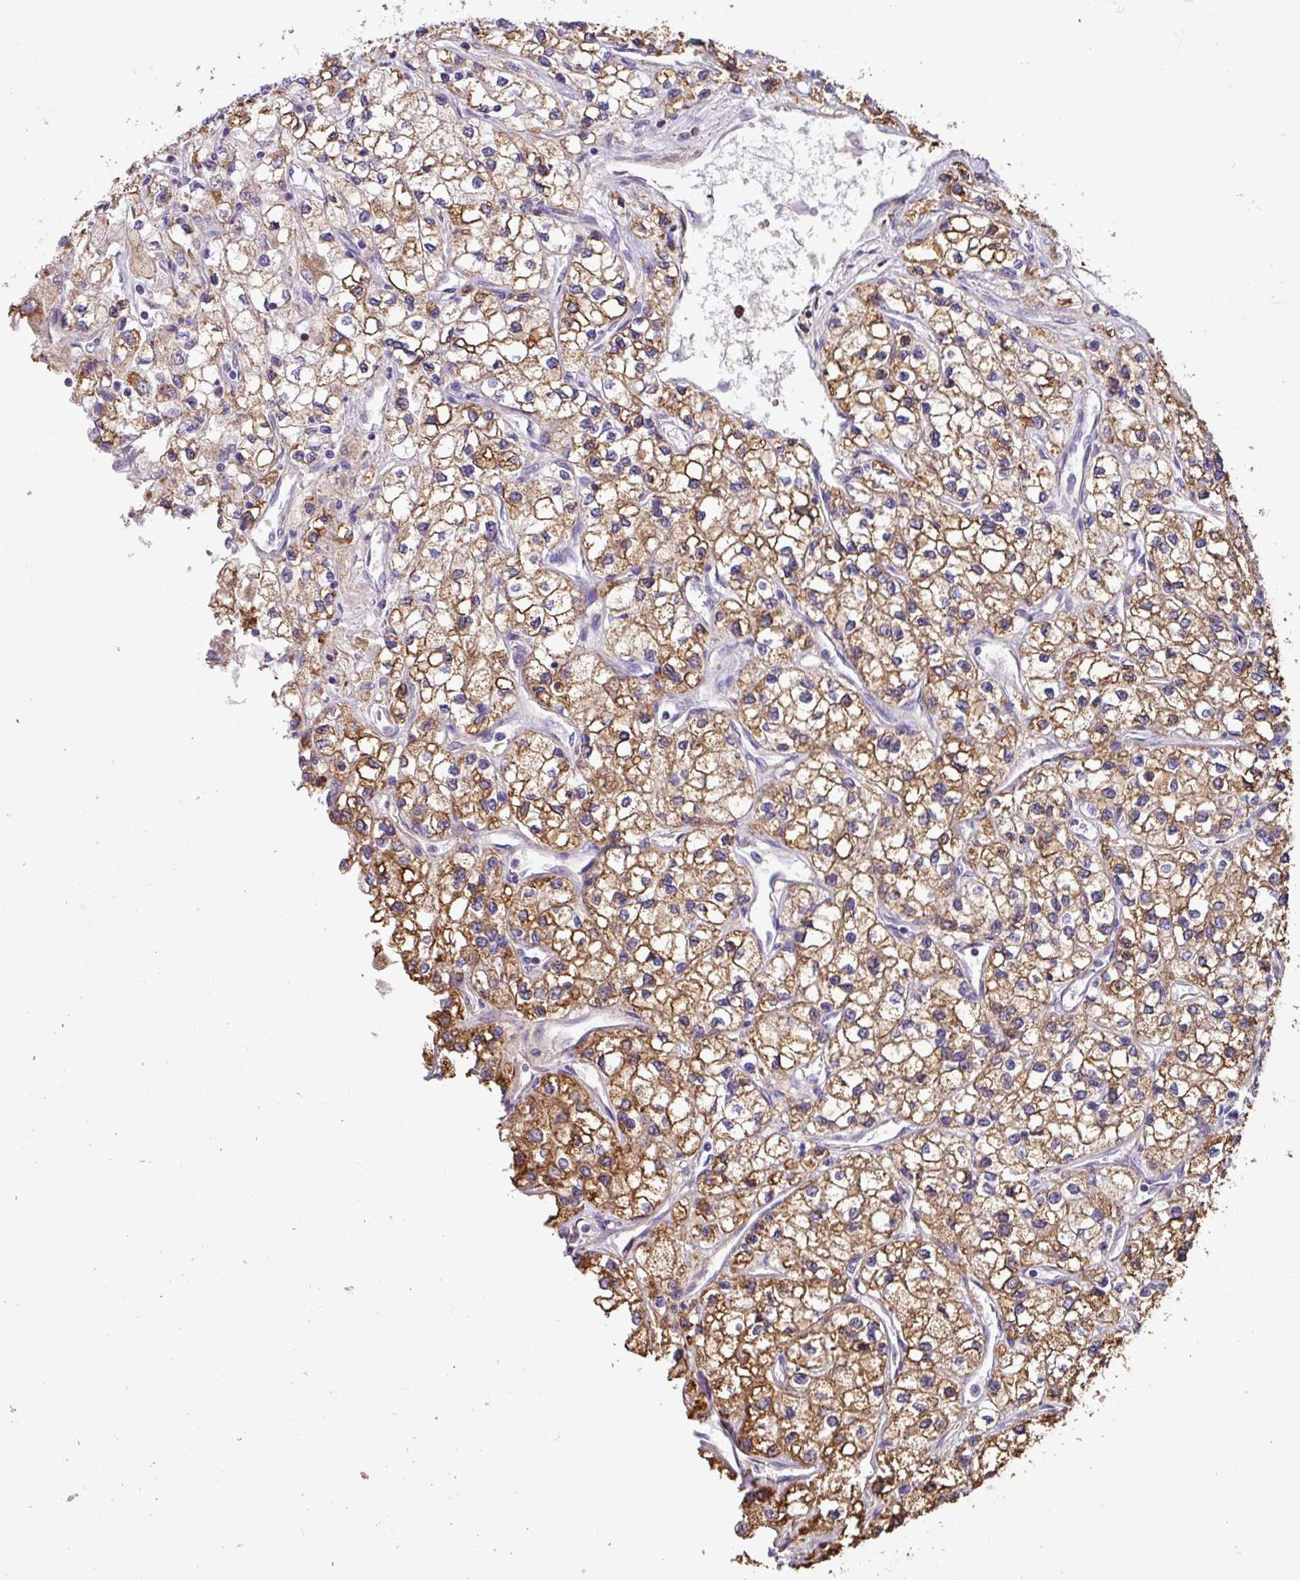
{"staining": {"intensity": "moderate", "quantity": ">75%", "location": "cytoplasmic/membranous"}, "tissue": "renal cancer", "cell_type": "Tumor cells", "image_type": "cancer", "snomed": [{"axis": "morphology", "description": "Adenocarcinoma, NOS"}, {"axis": "topography", "description": "Kidney"}], "caption": "Immunohistochemistry (IHC) of renal cancer (adenocarcinoma) demonstrates medium levels of moderate cytoplasmic/membranous expression in about >75% of tumor cells.", "gene": "PNLDC1", "patient": {"sex": "male", "age": 80}}